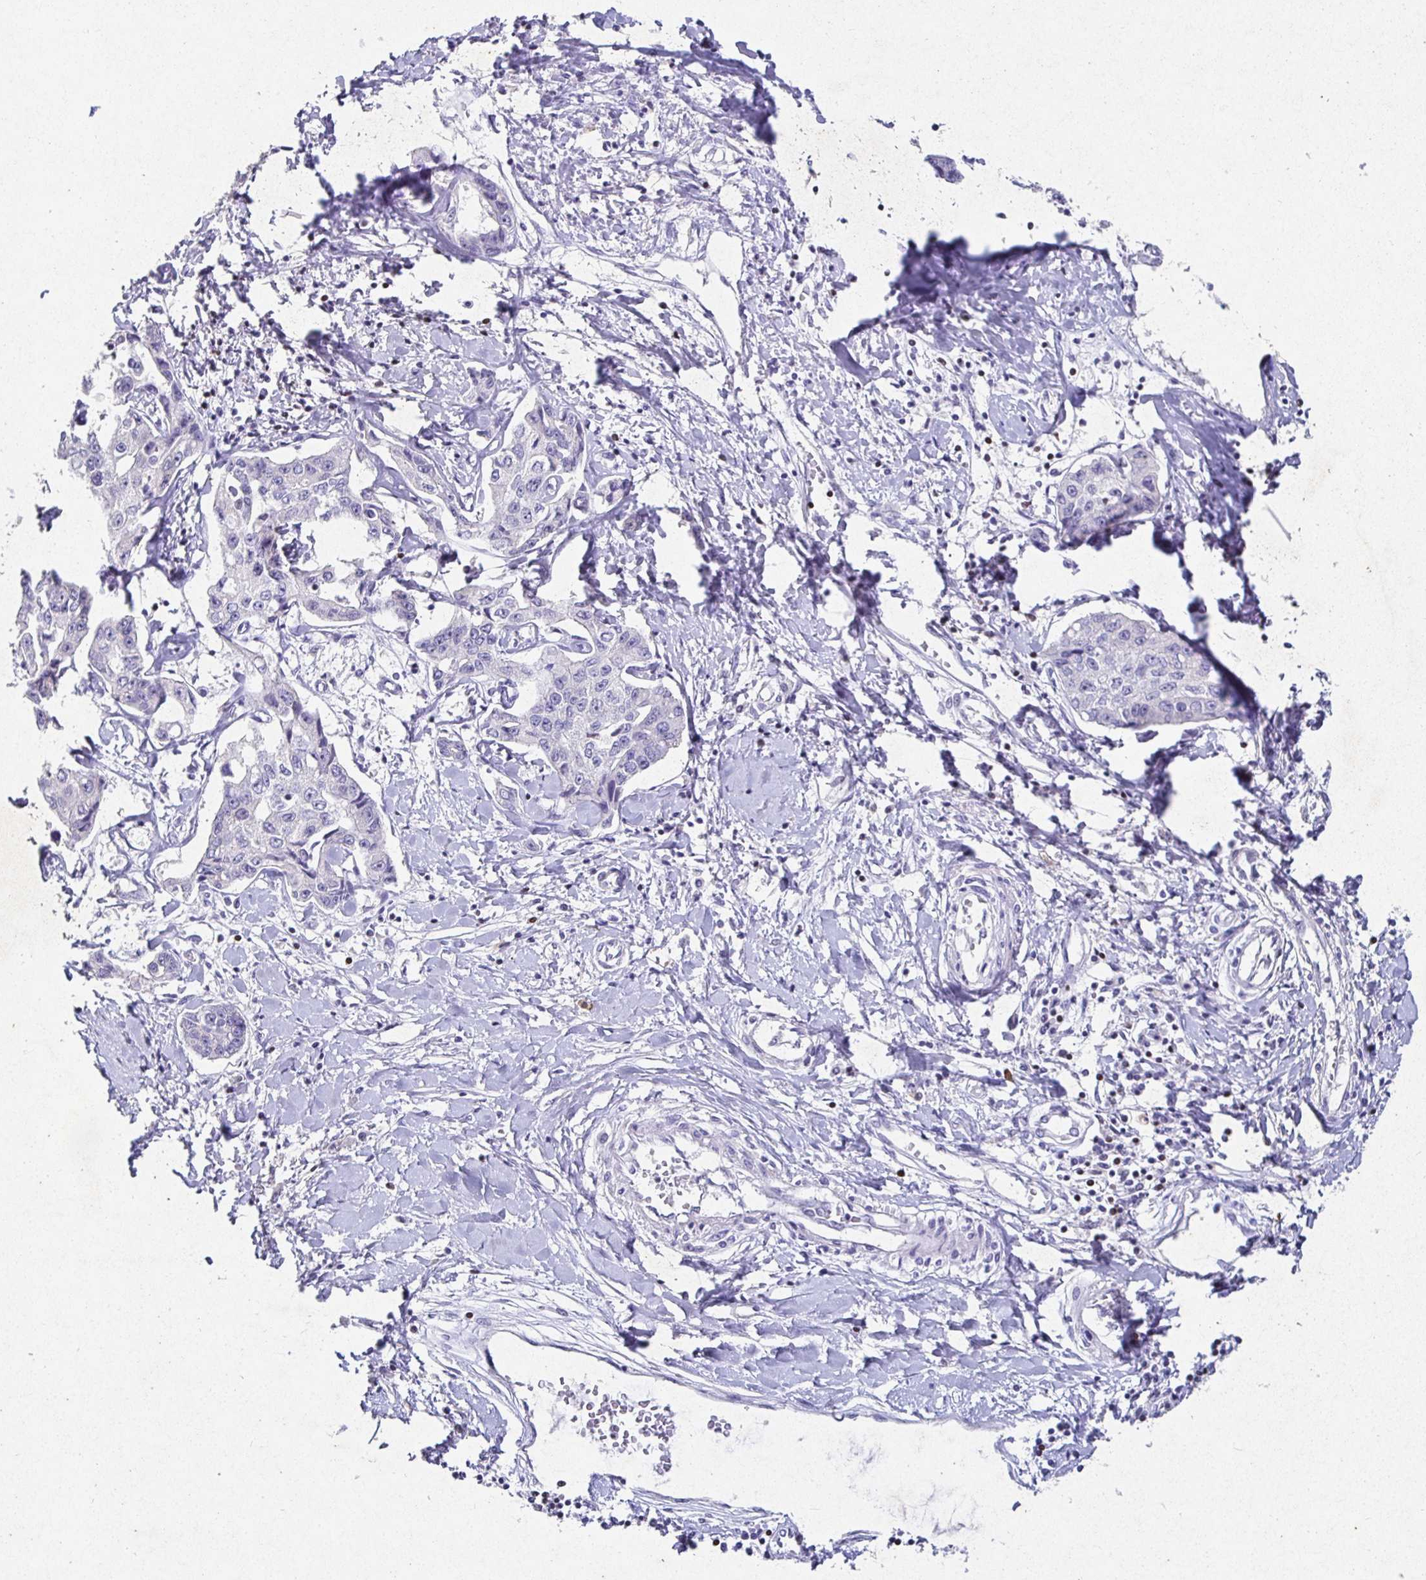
{"staining": {"intensity": "negative", "quantity": "none", "location": "none"}, "tissue": "liver cancer", "cell_type": "Tumor cells", "image_type": "cancer", "snomed": [{"axis": "morphology", "description": "Cholangiocarcinoma"}, {"axis": "topography", "description": "Liver"}], "caption": "Immunohistochemical staining of liver cancer exhibits no significant positivity in tumor cells. The staining was performed using DAB to visualize the protein expression in brown, while the nuclei were stained in blue with hematoxylin (Magnification: 20x).", "gene": "SATB1", "patient": {"sex": "male", "age": 59}}